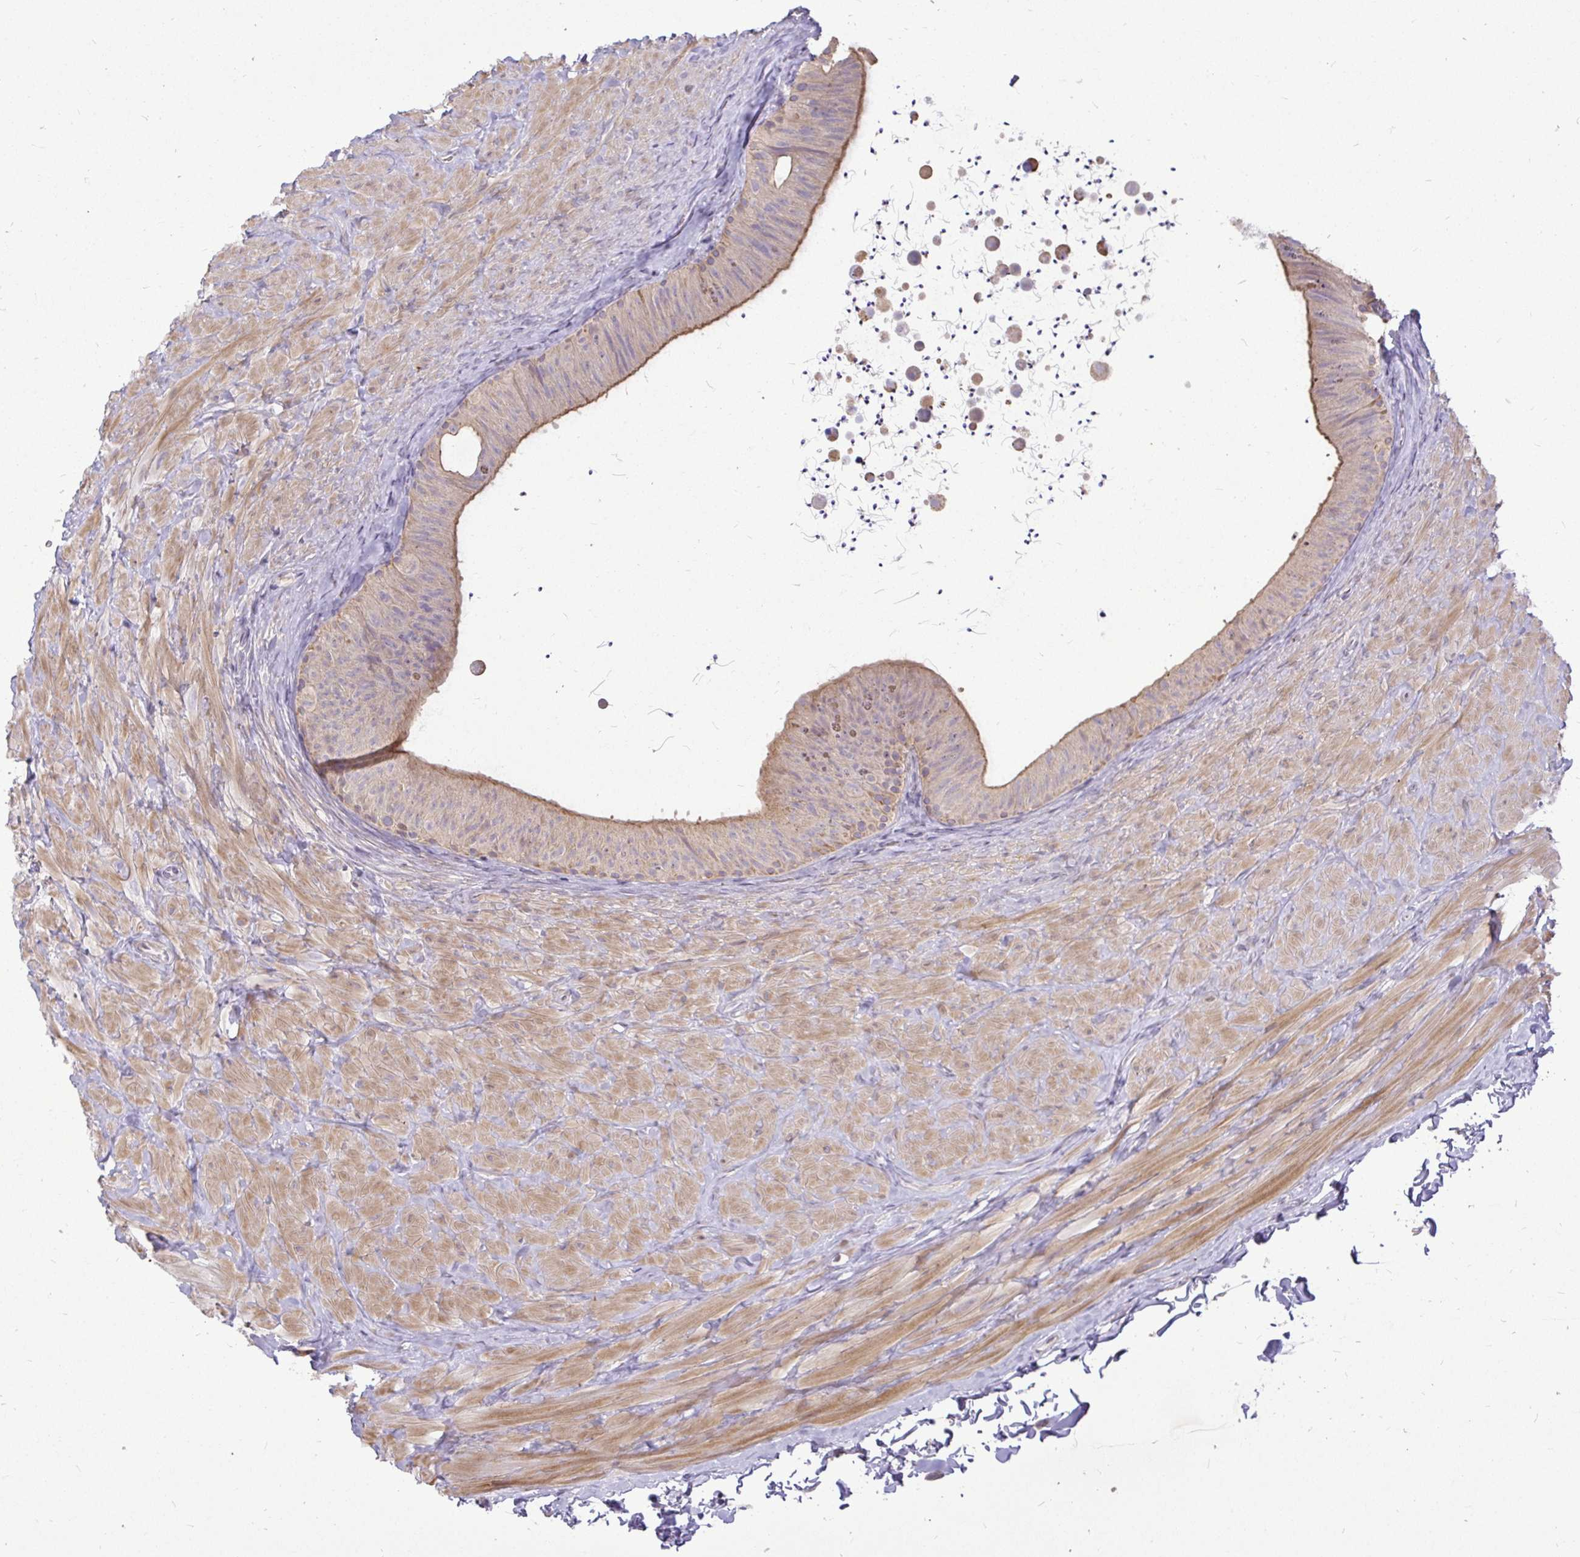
{"staining": {"intensity": "moderate", "quantity": "25%-75%", "location": "cytoplasmic/membranous"}, "tissue": "epididymis", "cell_type": "Glandular cells", "image_type": "normal", "snomed": [{"axis": "morphology", "description": "Normal tissue, NOS"}, {"axis": "topography", "description": "Epididymis, spermatic cord, NOS"}, {"axis": "topography", "description": "Epididymis"}], "caption": "The immunohistochemical stain highlights moderate cytoplasmic/membranous staining in glandular cells of normal epididymis. (DAB IHC with brightfield microscopy, high magnification).", "gene": "STRIP1", "patient": {"sex": "male", "age": 31}}